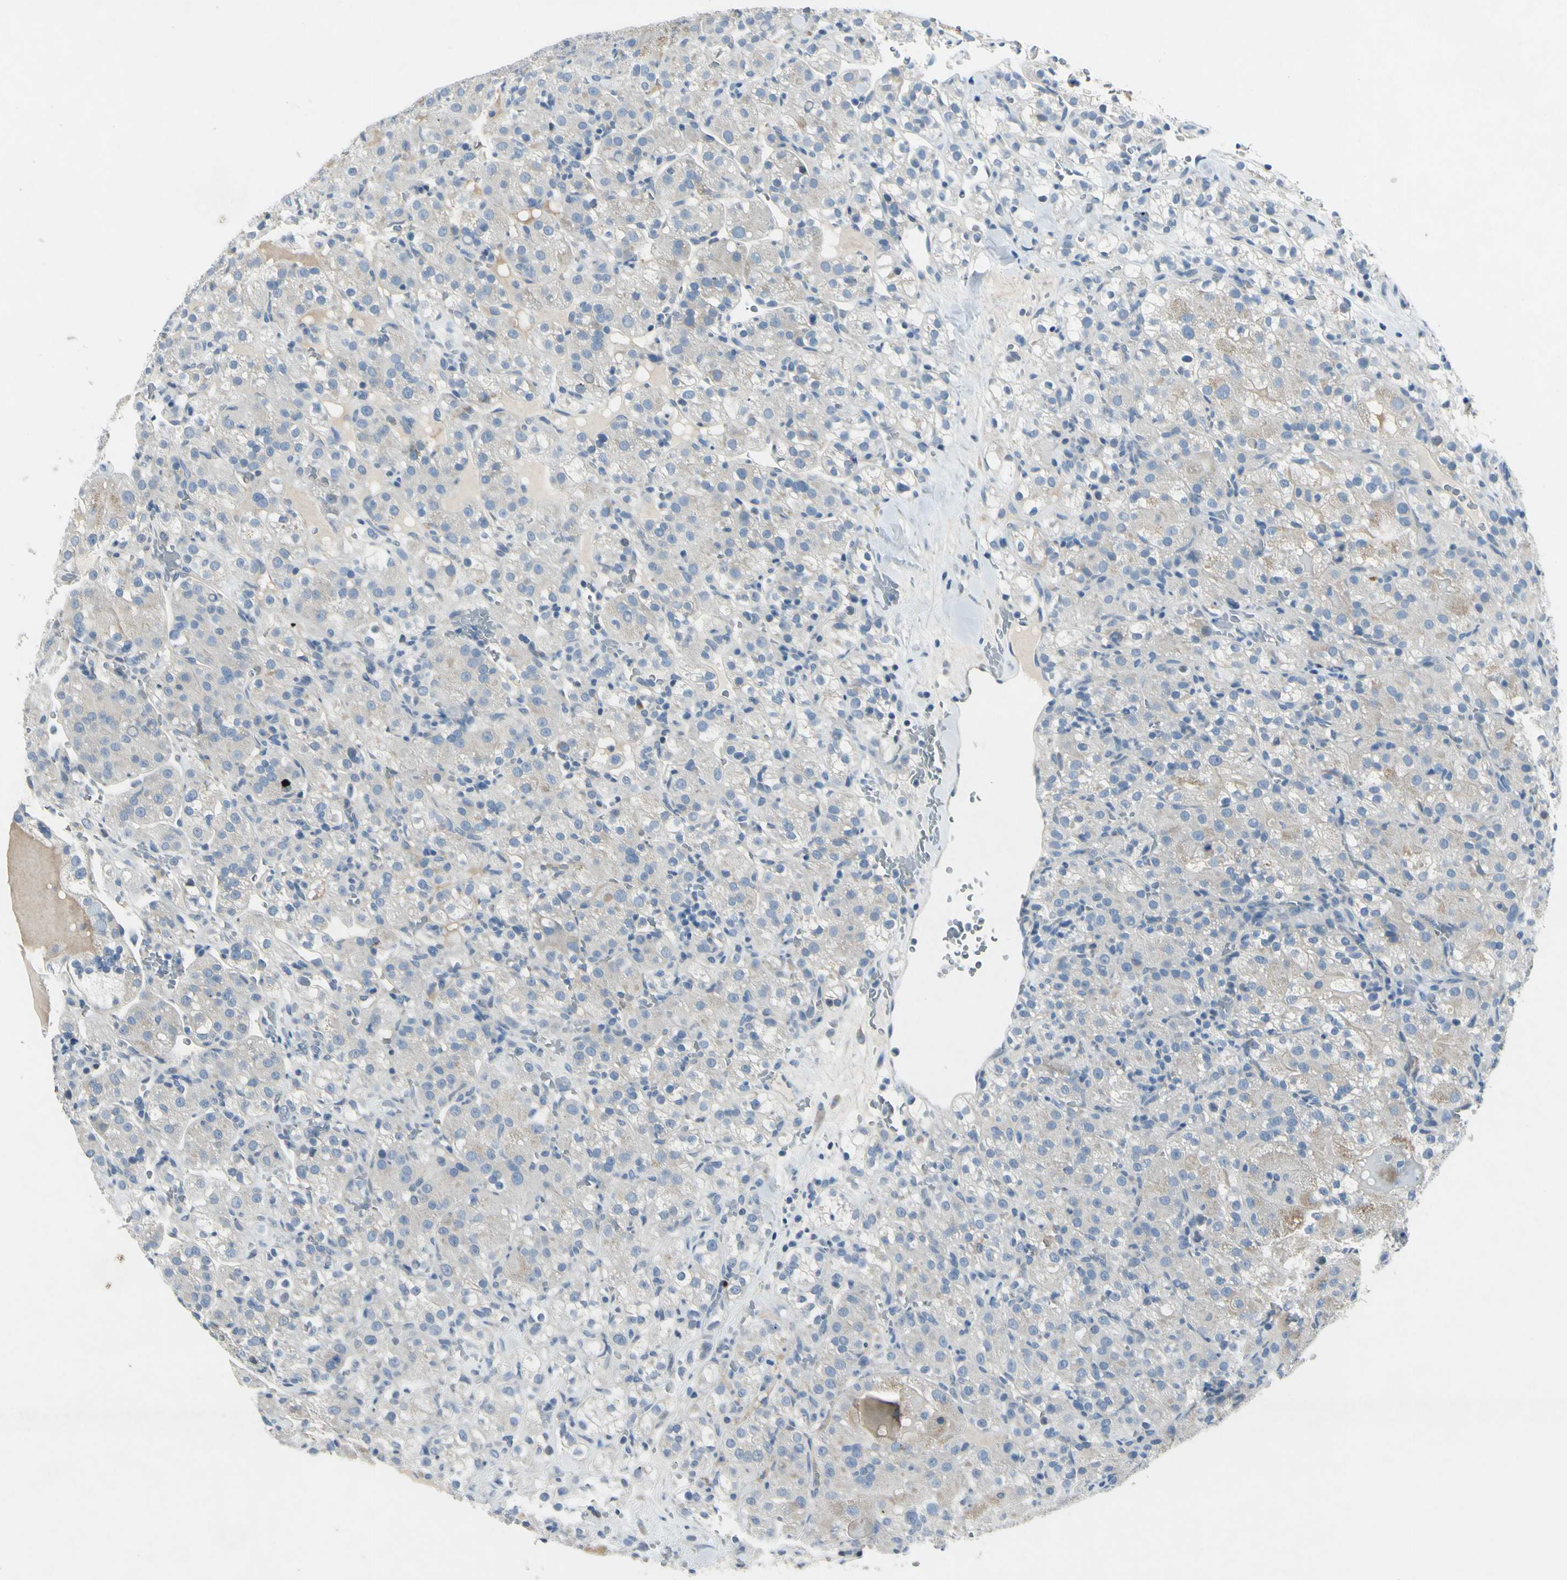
{"staining": {"intensity": "weak", "quantity": "<25%", "location": "cytoplasmic/membranous"}, "tissue": "renal cancer", "cell_type": "Tumor cells", "image_type": "cancer", "snomed": [{"axis": "morphology", "description": "Normal tissue, NOS"}, {"axis": "morphology", "description": "Adenocarcinoma, NOS"}, {"axis": "topography", "description": "Kidney"}], "caption": "A micrograph of human renal cancer (adenocarcinoma) is negative for staining in tumor cells.", "gene": "SNAP91", "patient": {"sex": "male", "age": 61}}